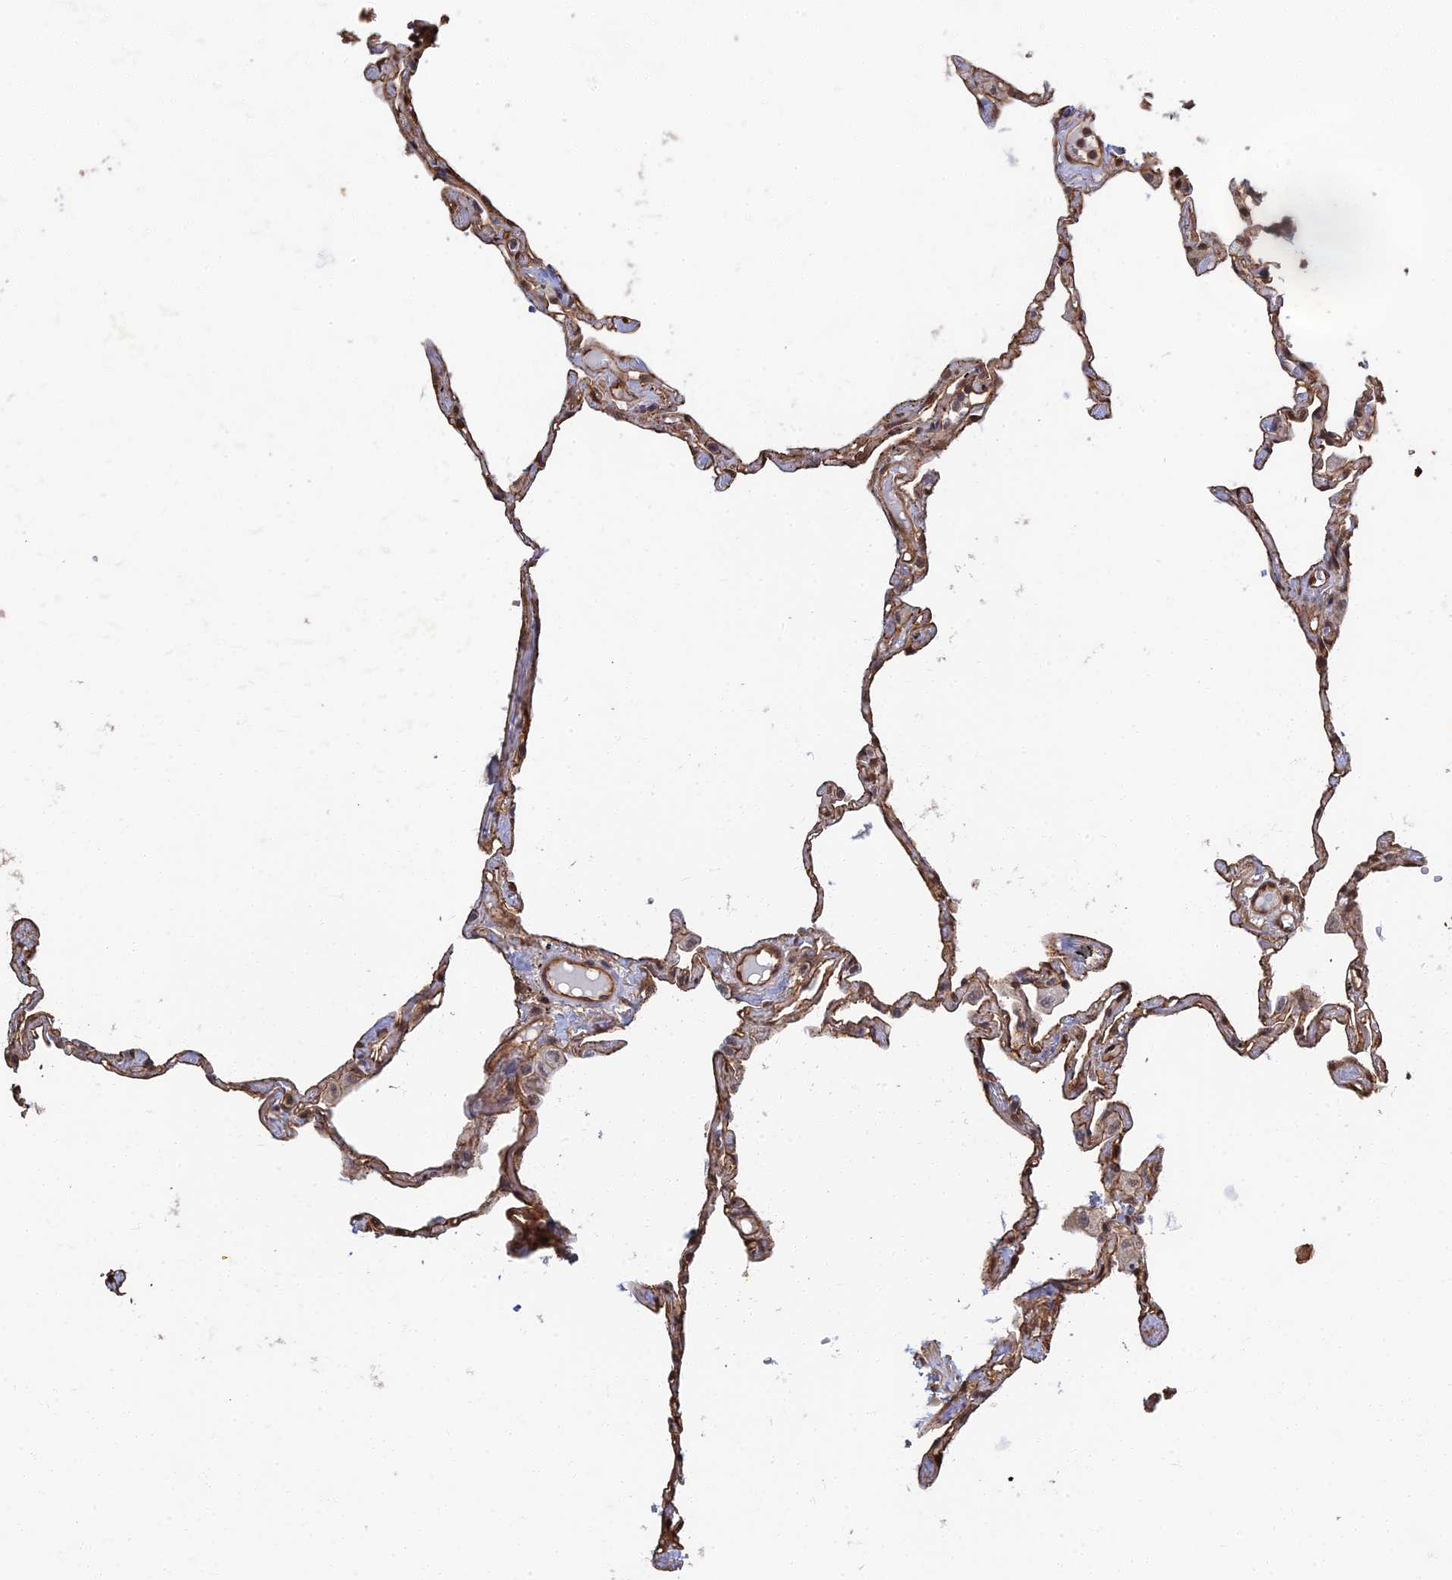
{"staining": {"intensity": "moderate", "quantity": "25%-75%", "location": "cytoplasmic/membranous"}, "tissue": "lung", "cell_type": "Alveolar cells", "image_type": "normal", "snomed": [{"axis": "morphology", "description": "Normal tissue, NOS"}, {"axis": "topography", "description": "Lung"}], "caption": "The photomicrograph reveals a brown stain indicating the presence of a protein in the cytoplasmic/membranous of alveolar cells in lung.", "gene": "LRRN3", "patient": {"sex": "female", "age": 67}}